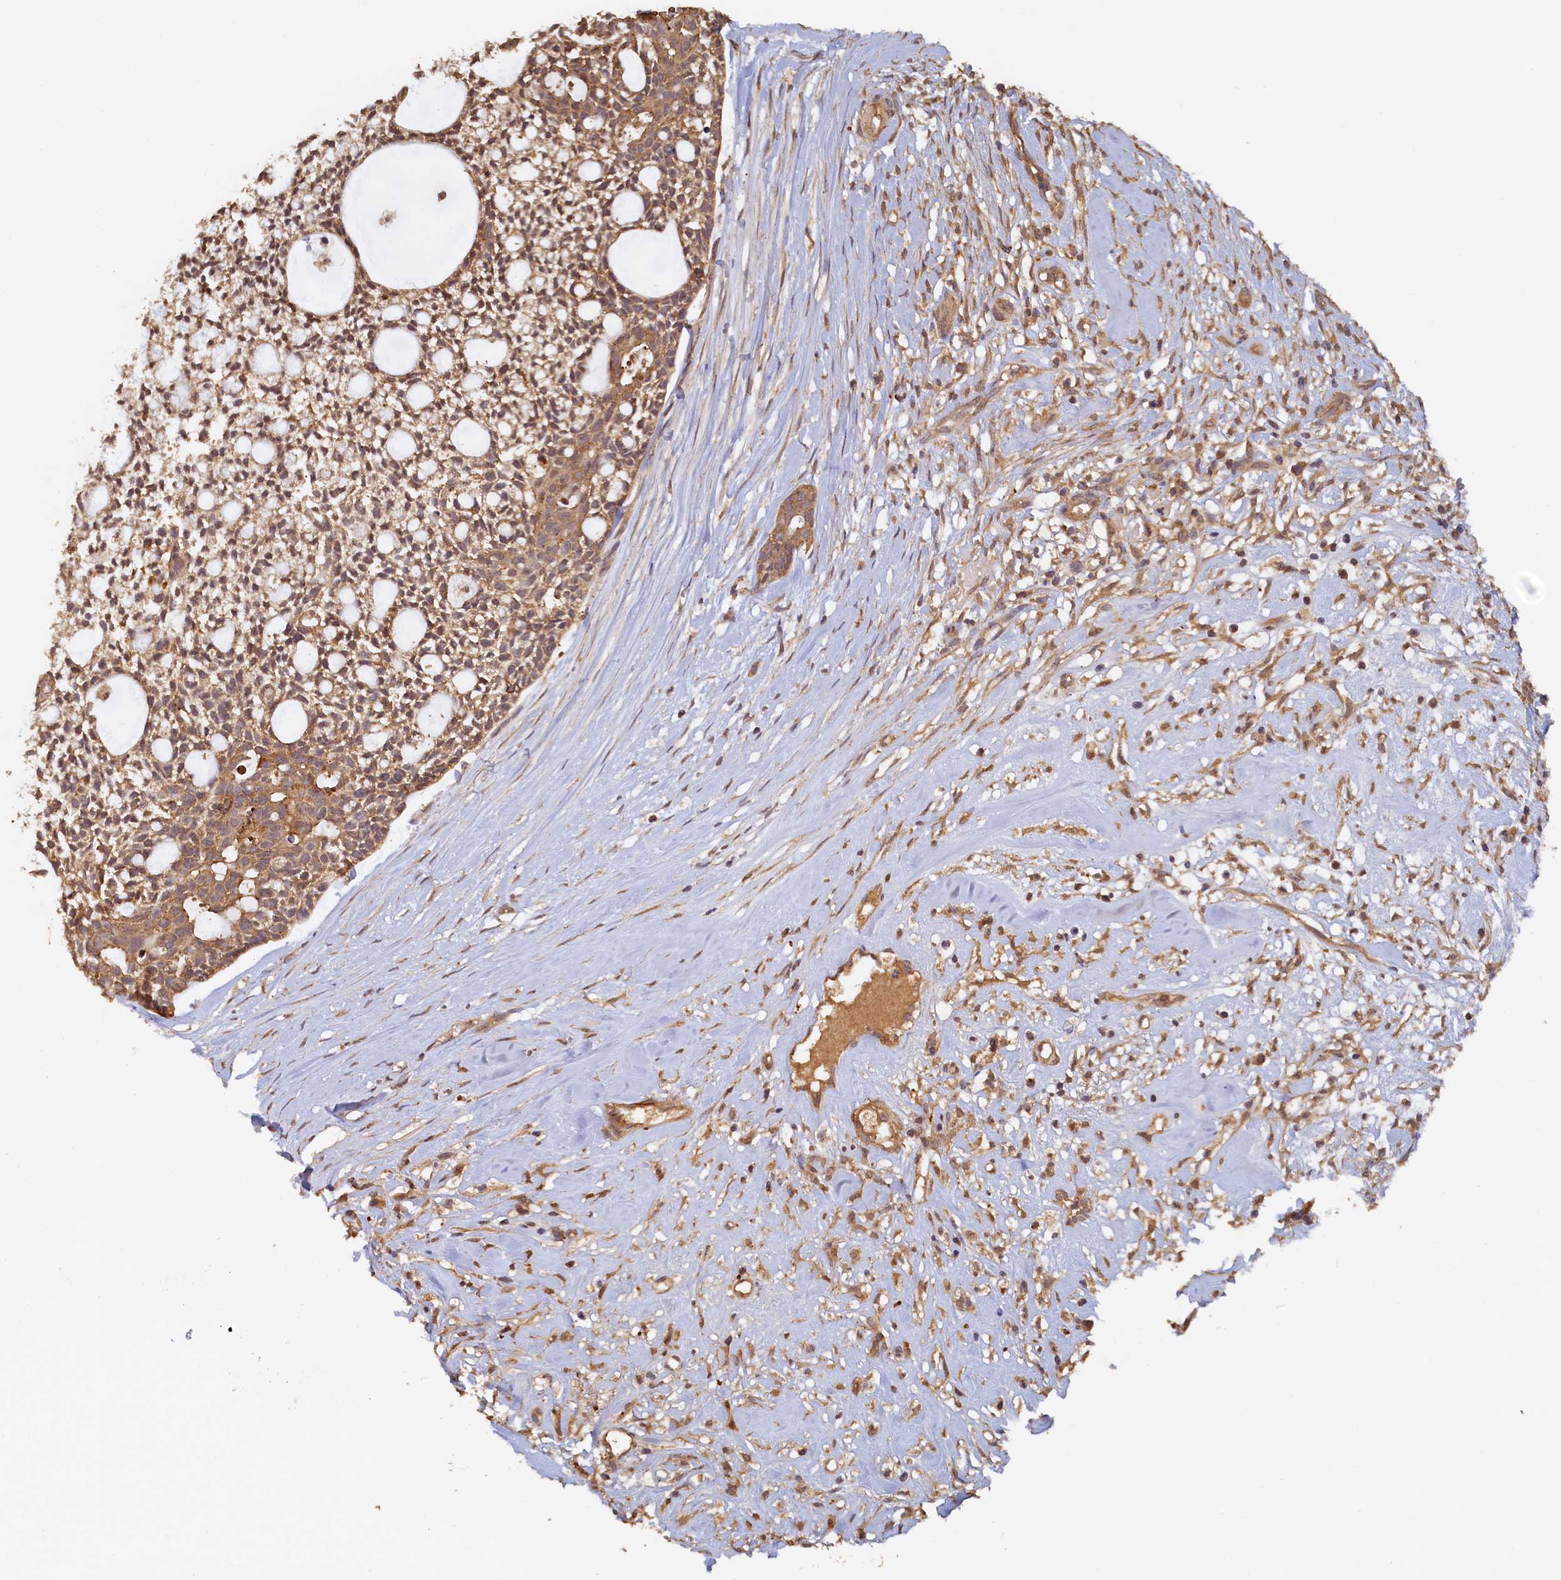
{"staining": {"intensity": "moderate", "quantity": ">75%", "location": "cytoplasmic/membranous"}, "tissue": "head and neck cancer", "cell_type": "Tumor cells", "image_type": "cancer", "snomed": [{"axis": "morphology", "description": "Adenocarcinoma, NOS"}, {"axis": "topography", "description": "Subcutis"}, {"axis": "topography", "description": "Head-Neck"}], "caption": "DAB (3,3'-diaminobenzidine) immunohistochemical staining of head and neck cancer exhibits moderate cytoplasmic/membranous protein positivity in approximately >75% of tumor cells. (Brightfield microscopy of DAB IHC at high magnification).", "gene": "UBL7", "patient": {"sex": "female", "age": 73}}